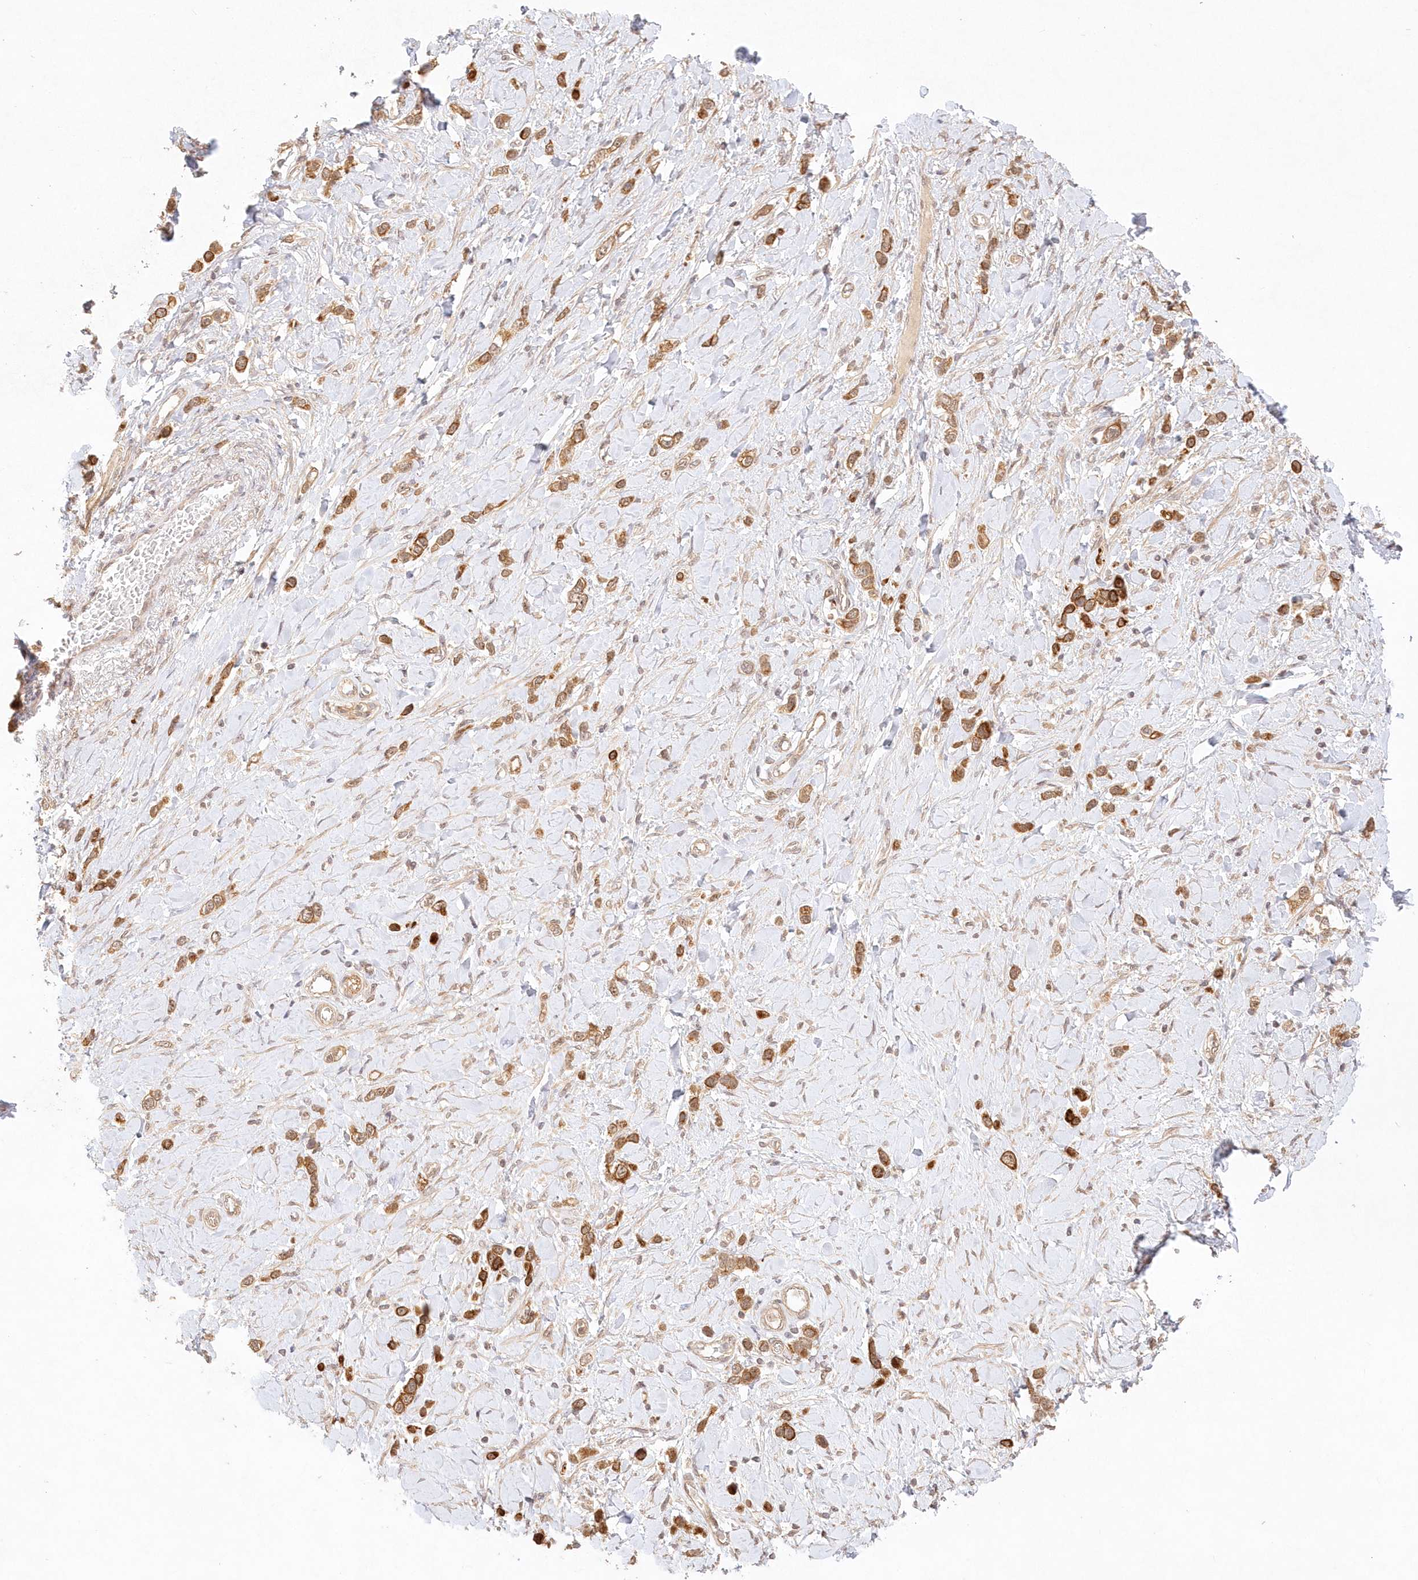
{"staining": {"intensity": "strong", "quantity": ">75%", "location": "cytoplasmic/membranous"}, "tissue": "stomach cancer", "cell_type": "Tumor cells", "image_type": "cancer", "snomed": [{"axis": "morphology", "description": "Normal tissue, NOS"}, {"axis": "morphology", "description": "Adenocarcinoma, NOS"}, {"axis": "topography", "description": "Stomach, upper"}, {"axis": "topography", "description": "Stomach"}], "caption": "A brown stain shows strong cytoplasmic/membranous positivity of a protein in adenocarcinoma (stomach) tumor cells.", "gene": "KIAA0232", "patient": {"sex": "female", "age": 65}}